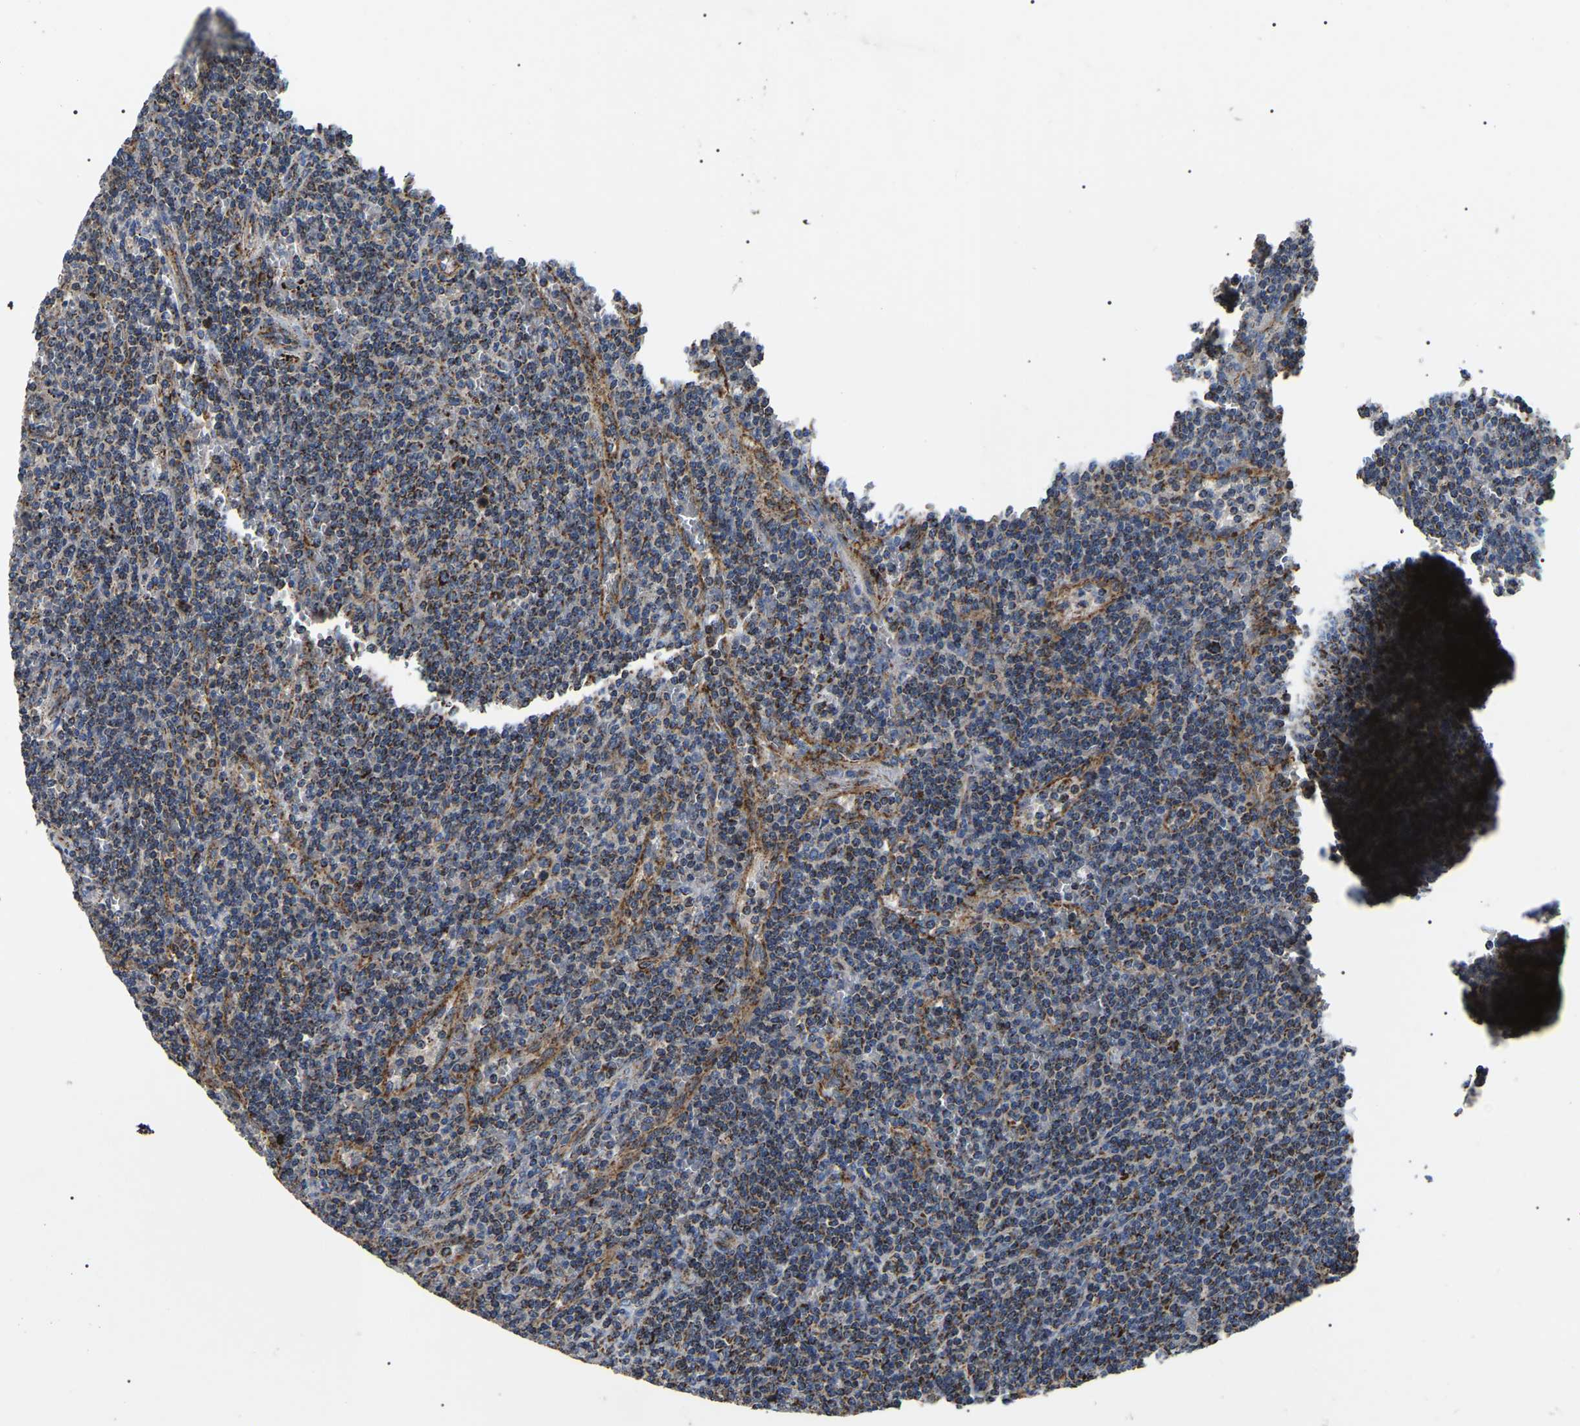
{"staining": {"intensity": "strong", "quantity": "25%-75%", "location": "cytoplasmic/membranous"}, "tissue": "lymphoma", "cell_type": "Tumor cells", "image_type": "cancer", "snomed": [{"axis": "morphology", "description": "Malignant lymphoma, non-Hodgkin's type, Low grade"}, {"axis": "topography", "description": "Spleen"}], "caption": "Lymphoma stained with DAB immunohistochemistry displays high levels of strong cytoplasmic/membranous staining in approximately 25%-75% of tumor cells.", "gene": "PPM1E", "patient": {"sex": "female", "age": 50}}